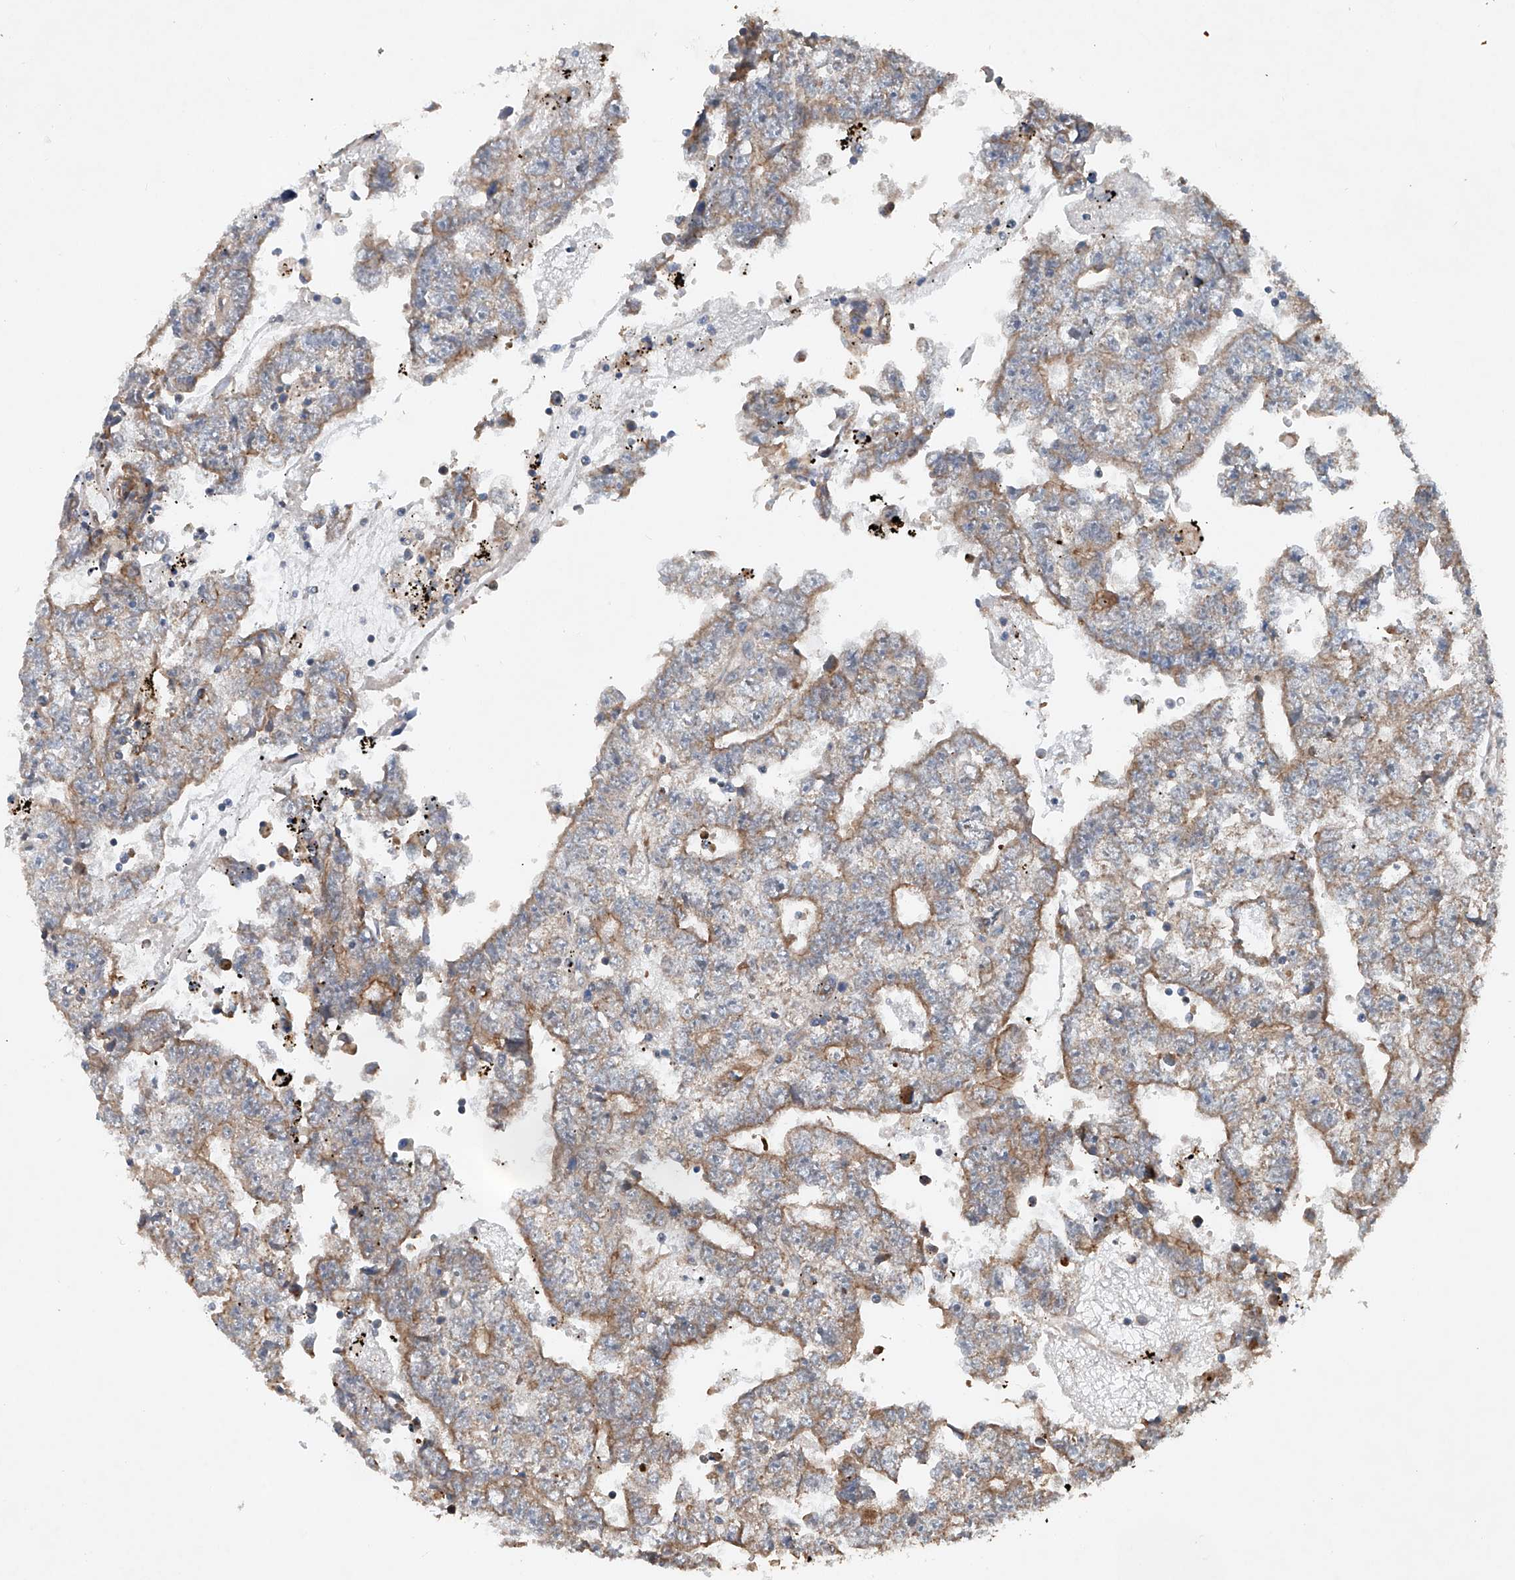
{"staining": {"intensity": "moderate", "quantity": "25%-75%", "location": "cytoplasmic/membranous"}, "tissue": "testis cancer", "cell_type": "Tumor cells", "image_type": "cancer", "snomed": [{"axis": "morphology", "description": "Carcinoma, Embryonal, NOS"}, {"axis": "topography", "description": "Testis"}], "caption": "IHC image of neoplastic tissue: testis cancer stained using immunohistochemistry reveals medium levels of moderate protein expression localized specifically in the cytoplasmic/membranous of tumor cells, appearing as a cytoplasmic/membranous brown color.", "gene": "CEP85L", "patient": {"sex": "male", "age": 25}}